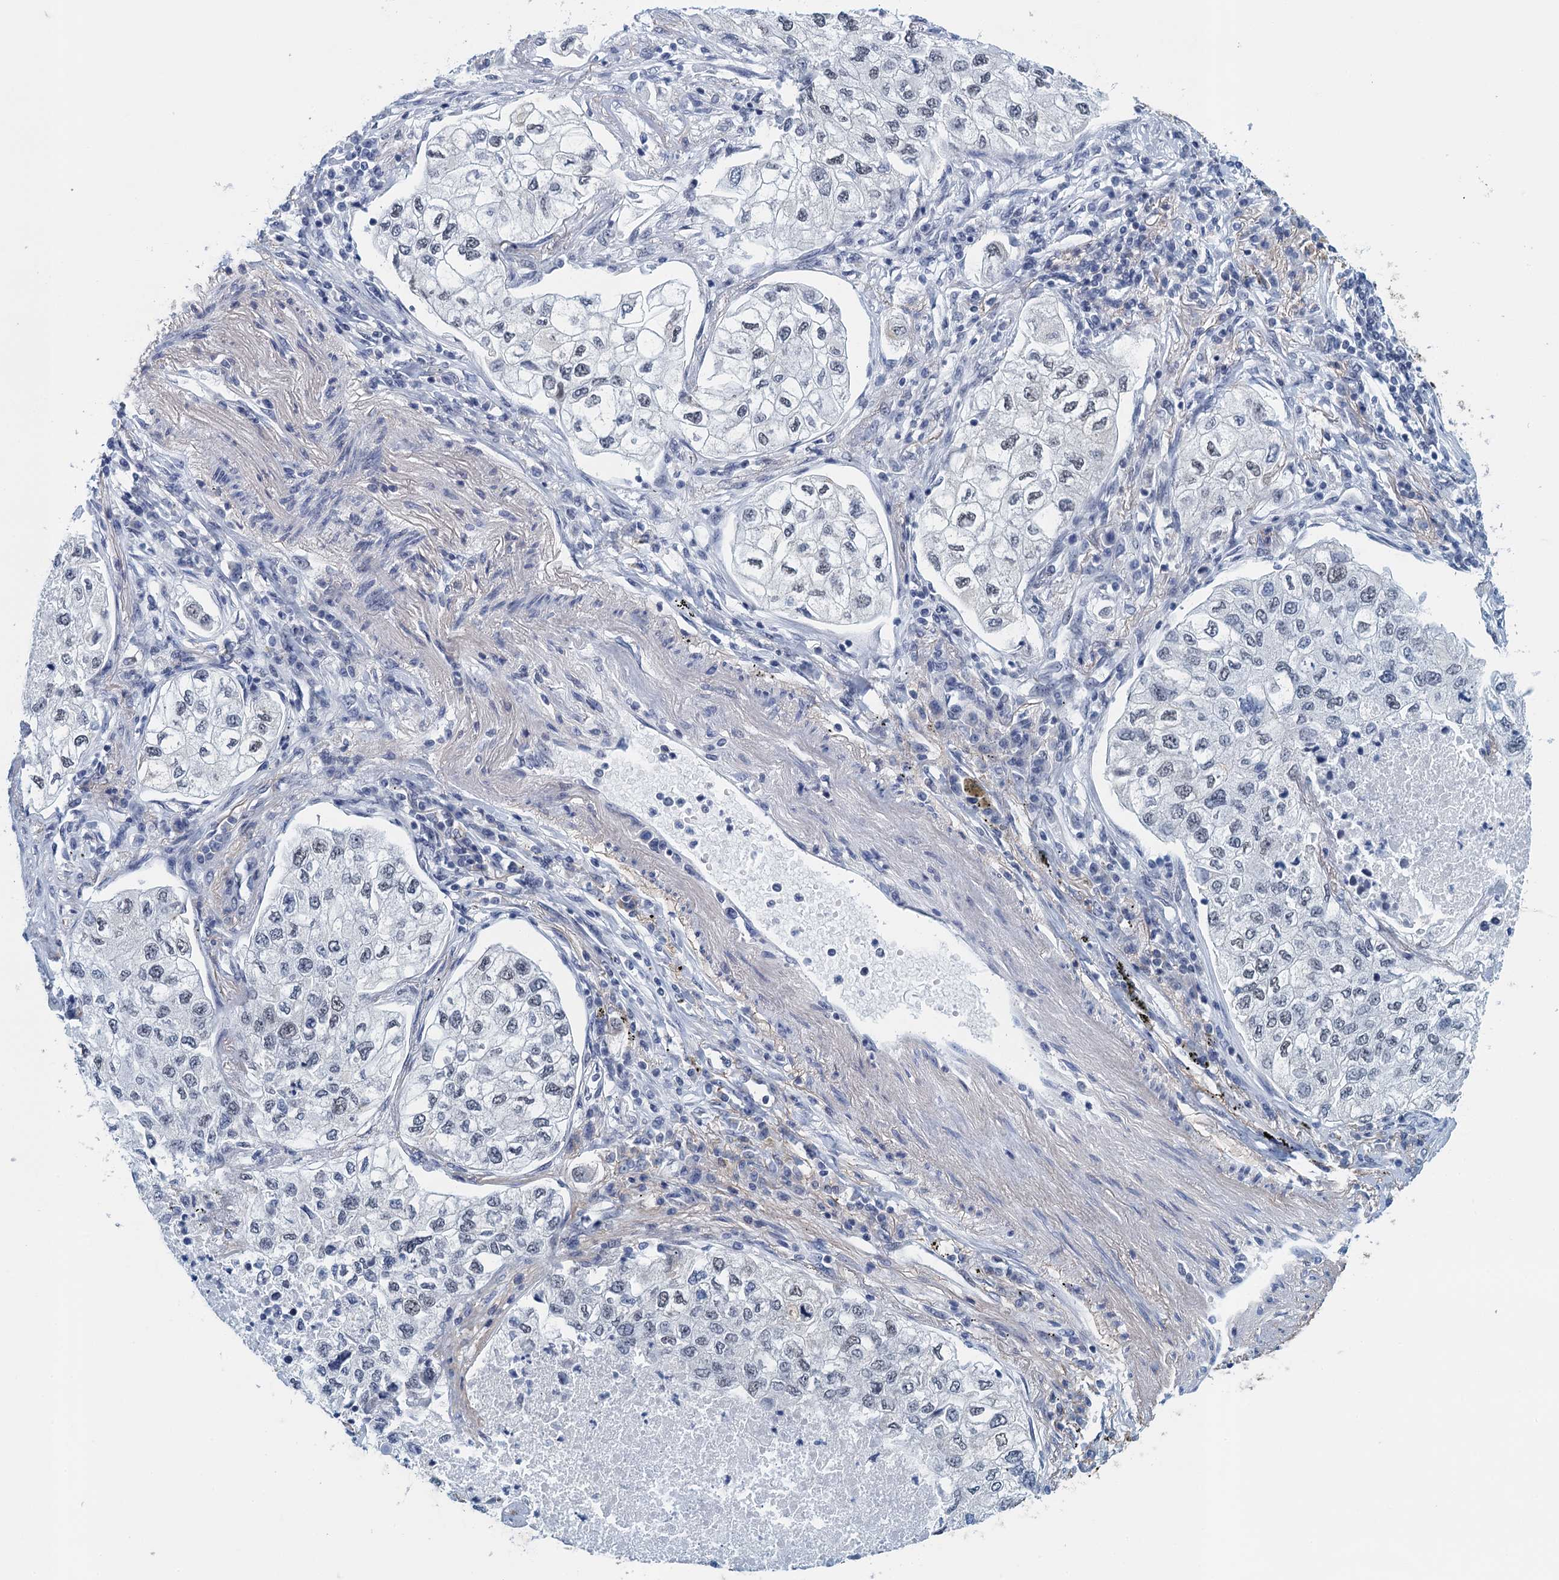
{"staining": {"intensity": "negative", "quantity": "none", "location": "none"}, "tissue": "lung cancer", "cell_type": "Tumor cells", "image_type": "cancer", "snomed": [{"axis": "morphology", "description": "Adenocarcinoma, NOS"}, {"axis": "topography", "description": "Lung"}], "caption": "High magnification brightfield microscopy of adenocarcinoma (lung) stained with DAB (3,3'-diaminobenzidine) (brown) and counterstained with hematoxylin (blue): tumor cells show no significant staining.", "gene": "EPS8L1", "patient": {"sex": "male", "age": 63}}